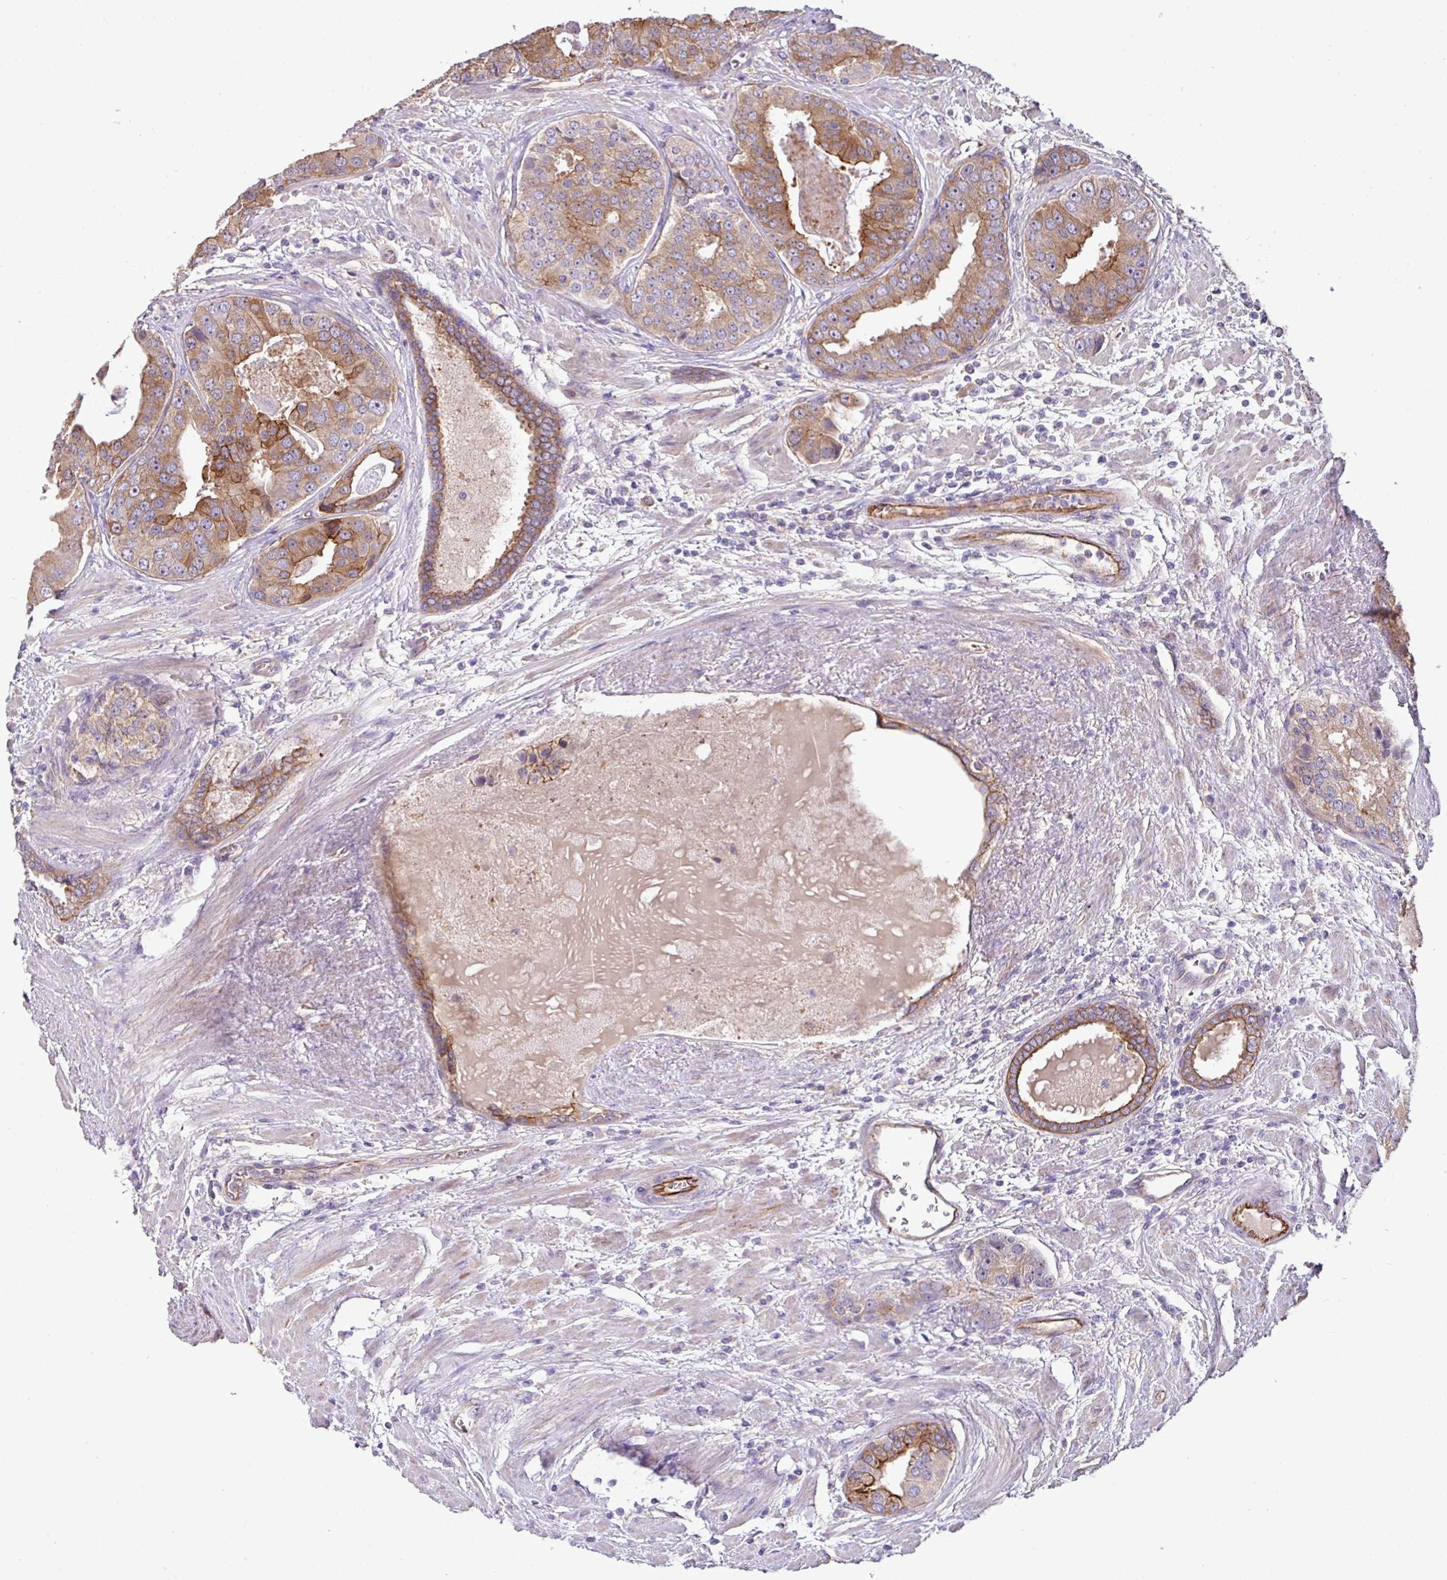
{"staining": {"intensity": "moderate", "quantity": ">75%", "location": "cytoplasmic/membranous"}, "tissue": "prostate cancer", "cell_type": "Tumor cells", "image_type": "cancer", "snomed": [{"axis": "morphology", "description": "Adenocarcinoma, High grade"}, {"axis": "topography", "description": "Prostate"}], "caption": "Prostate cancer (high-grade adenocarcinoma) tissue reveals moderate cytoplasmic/membranous staining in about >75% of tumor cells, visualized by immunohistochemistry.", "gene": "LRRC53", "patient": {"sex": "male", "age": 71}}